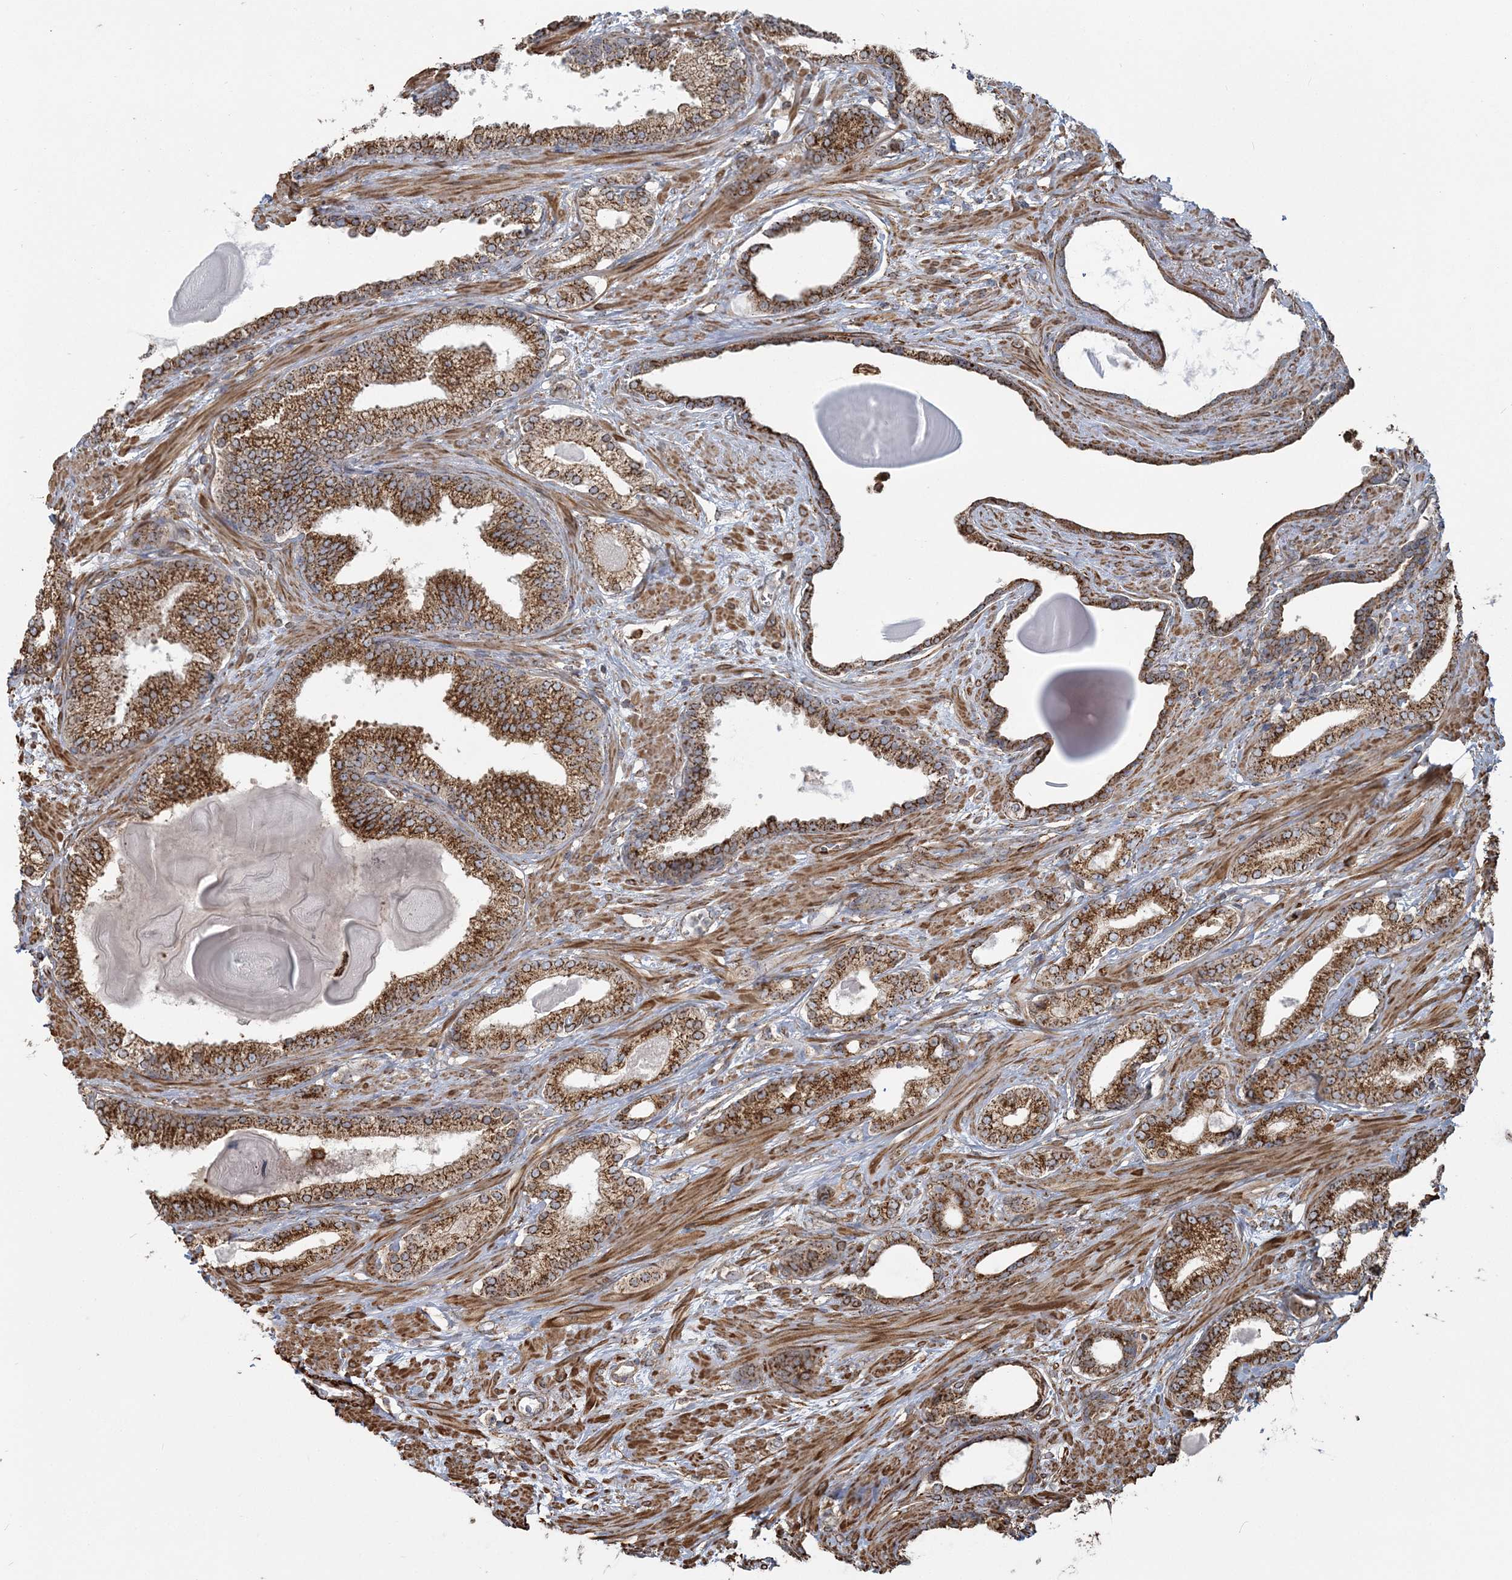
{"staining": {"intensity": "strong", "quantity": ">75%", "location": "cytoplasmic/membranous"}, "tissue": "prostate cancer", "cell_type": "Tumor cells", "image_type": "cancer", "snomed": [{"axis": "morphology", "description": "Adenocarcinoma, Low grade"}, {"axis": "topography", "description": "Prostate"}], "caption": "Strong cytoplasmic/membranous expression for a protein is appreciated in approximately >75% of tumor cells of prostate cancer (adenocarcinoma (low-grade)) using immunohistochemistry (IHC).", "gene": "TRAF3IP2", "patient": {"sex": "male", "age": 70}}